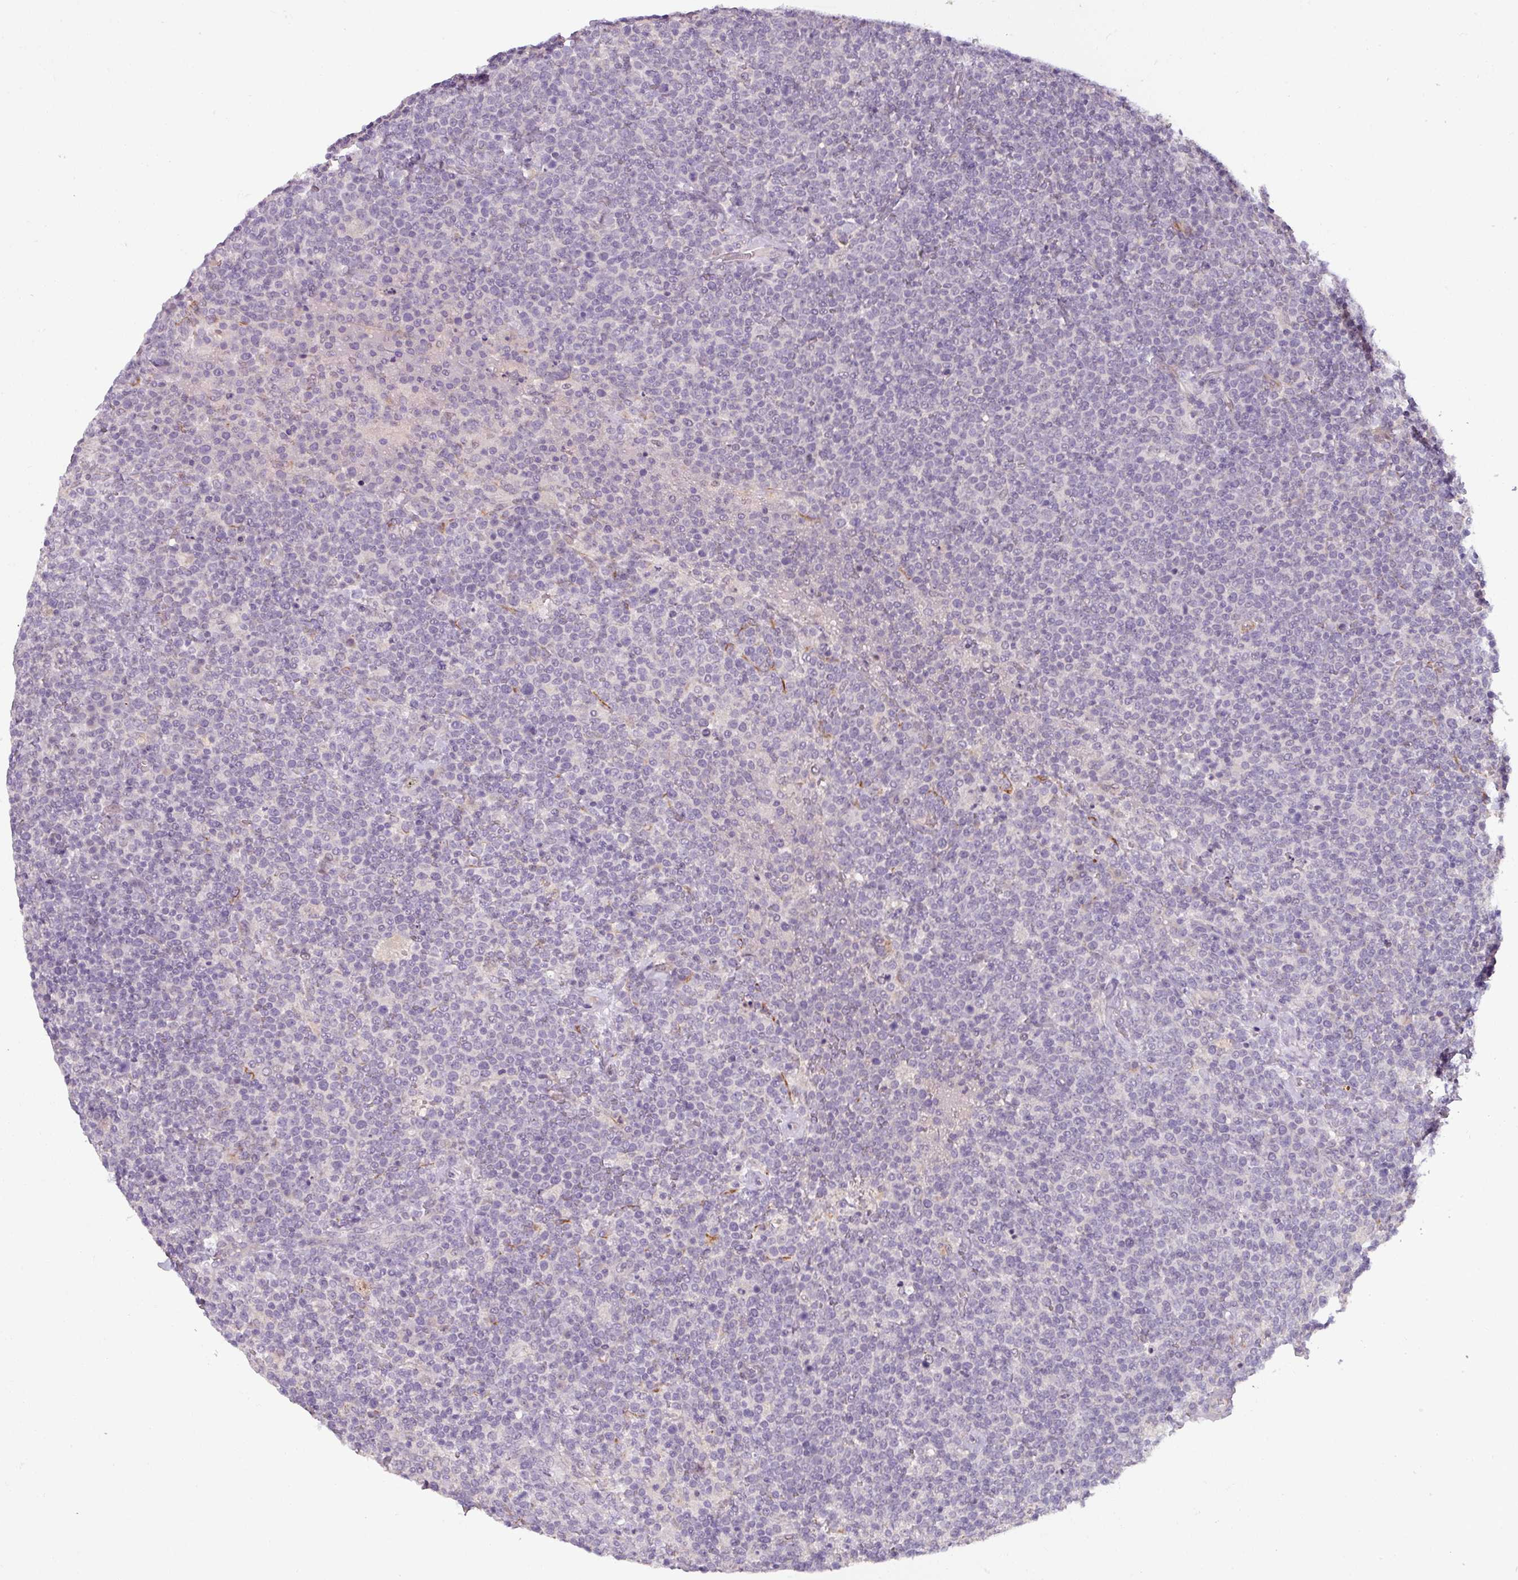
{"staining": {"intensity": "negative", "quantity": "none", "location": "none"}, "tissue": "lymphoma", "cell_type": "Tumor cells", "image_type": "cancer", "snomed": [{"axis": "morphology", "description": "Malignant lymphoma, non-Hodgkin's type, High grade"}, {"axis": "topography", "description": "Lymph node"}], "caption": "Tumor cells show no significant positivity in high-grade malignant lymphoma, non-Hodgkin's type. Brightfield microscopy of immunohistochemistry stained with DAB (brown) and hematoxylin (blue), captured at high magnification.", "gene": "UVSSA", "patient": {"sex": "male", "age": 61}}